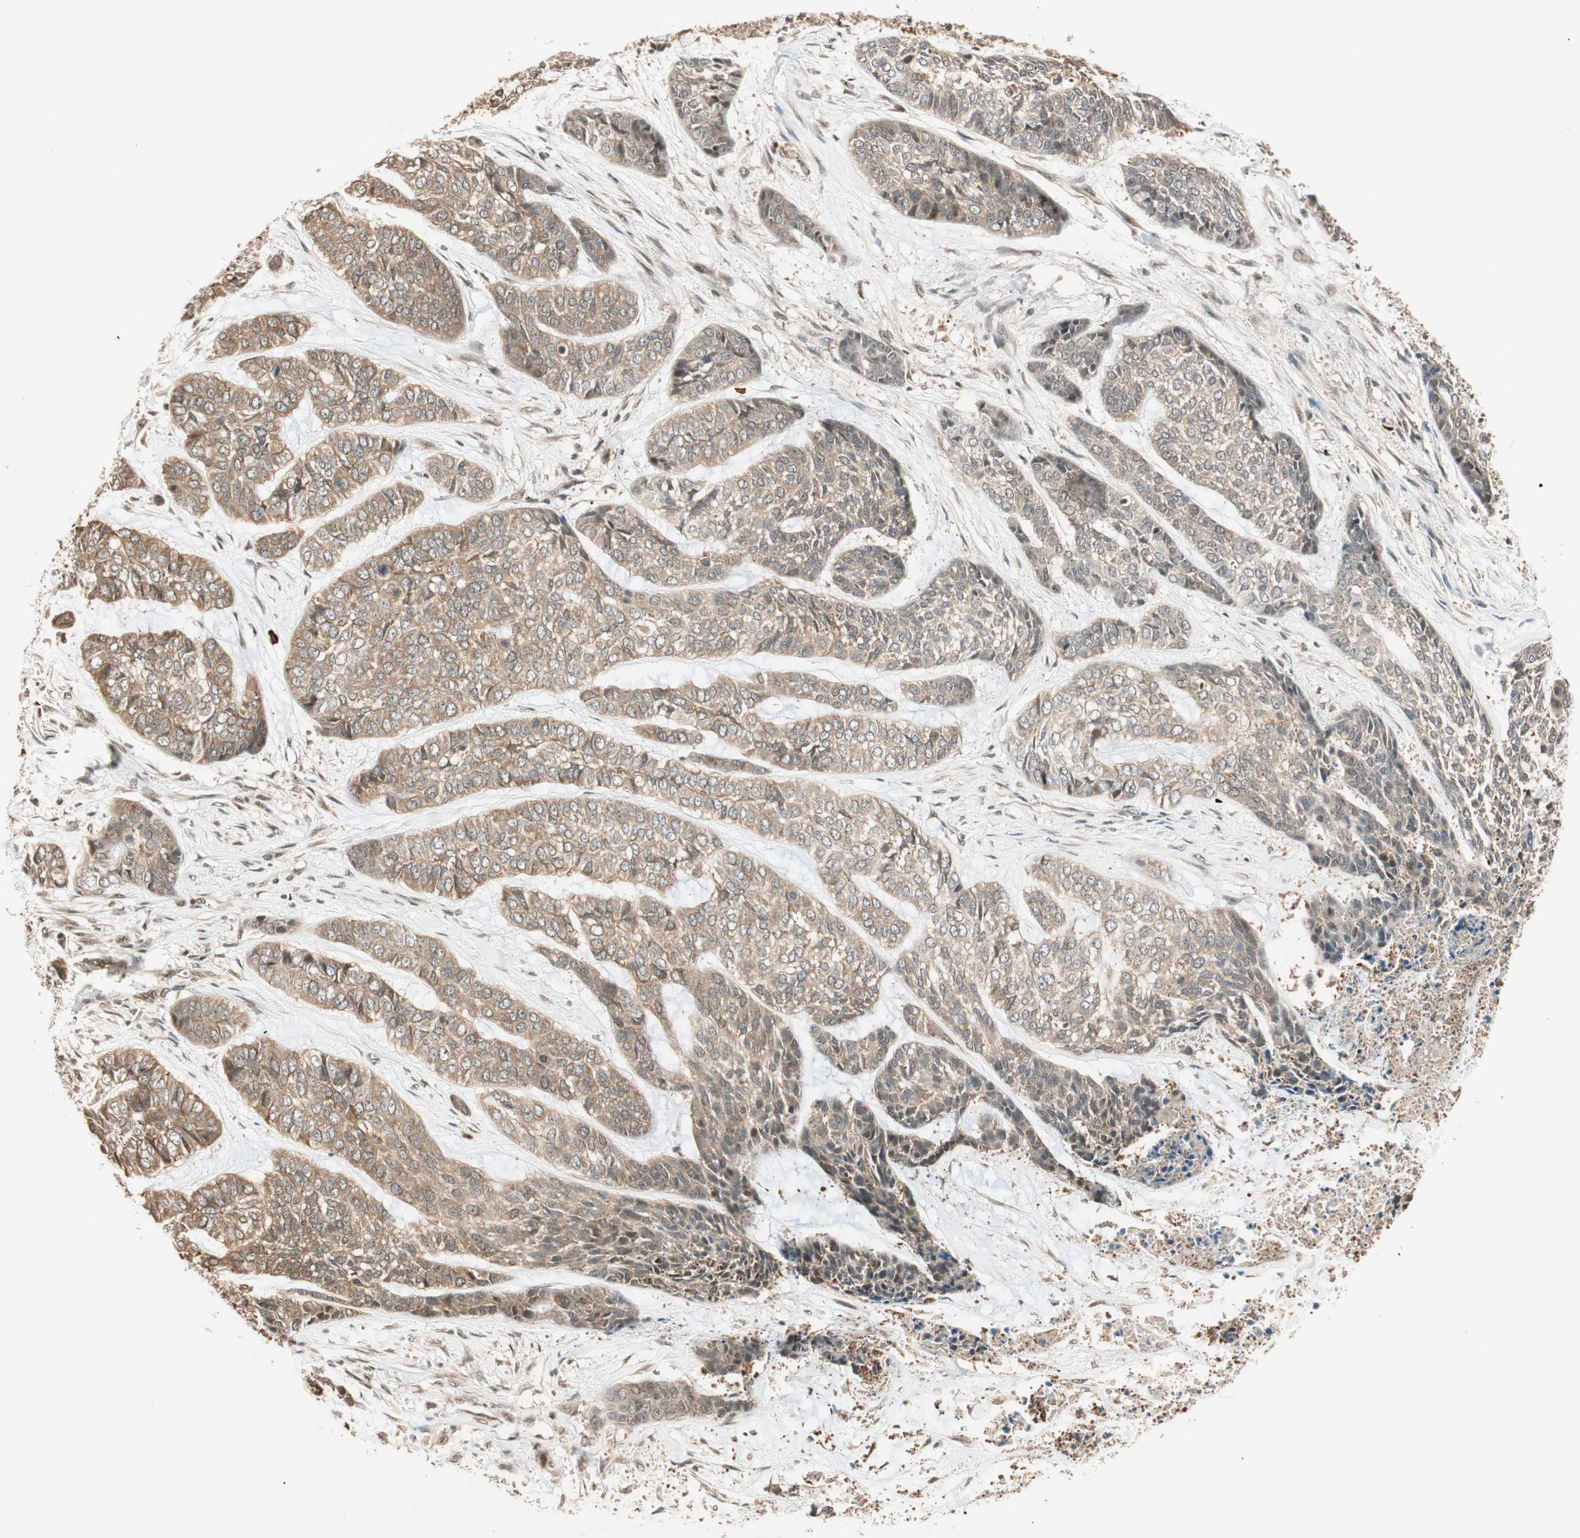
{"staining": {"intensity": "moderate", "quantity": ">75%", "location": "cytoplasmic/membranous"}, "tissue": "skin cancer", "cell_type": "Tumor cells", "image_type": "cancer", "snomed": [{"axis": "morphology", "description": "Basal cell carcinoma"}, {"axis": "topography", "description": "Skin"}], "caption": "This is an image of IHC staining of skin cancer, which shows moderate positivity in the cytoplasmic/membranous of tumor cells.", "gene": "ZNF443", "patient": {"sex": "female", "age": 64}}